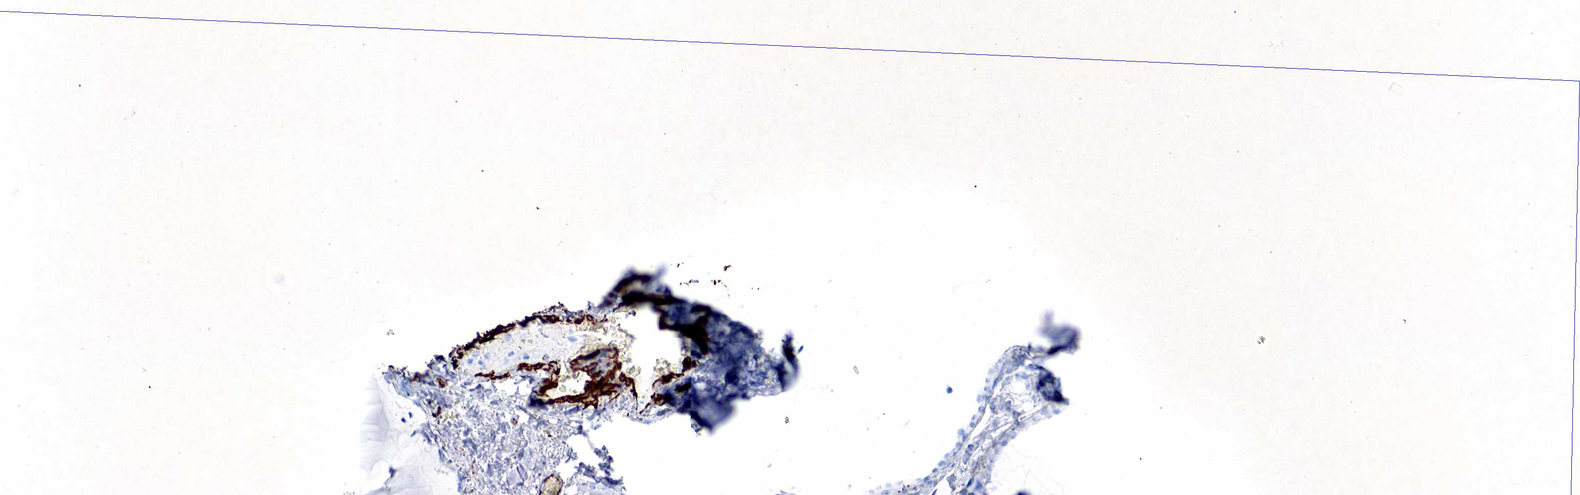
{"staining": {"intensity": "negative", "quantity": "none", "location": "none"}, "tissue": "thyroid gland", "cell_type": "Glandular cells", "image_type": "normal", "snomed": [{"axis": "morphology", "description": "Normal tissue, NOS"}, {"axis": "topography", "description": "Thyroid gland"}], "caption": "IHC image of unremarkable thyroid gland: thyroid gland stained with DAB demonstrates no significant protein staining in glandular cells.", "gene": "ACTA1", "patient": {"sex": "male", "age": 76}}